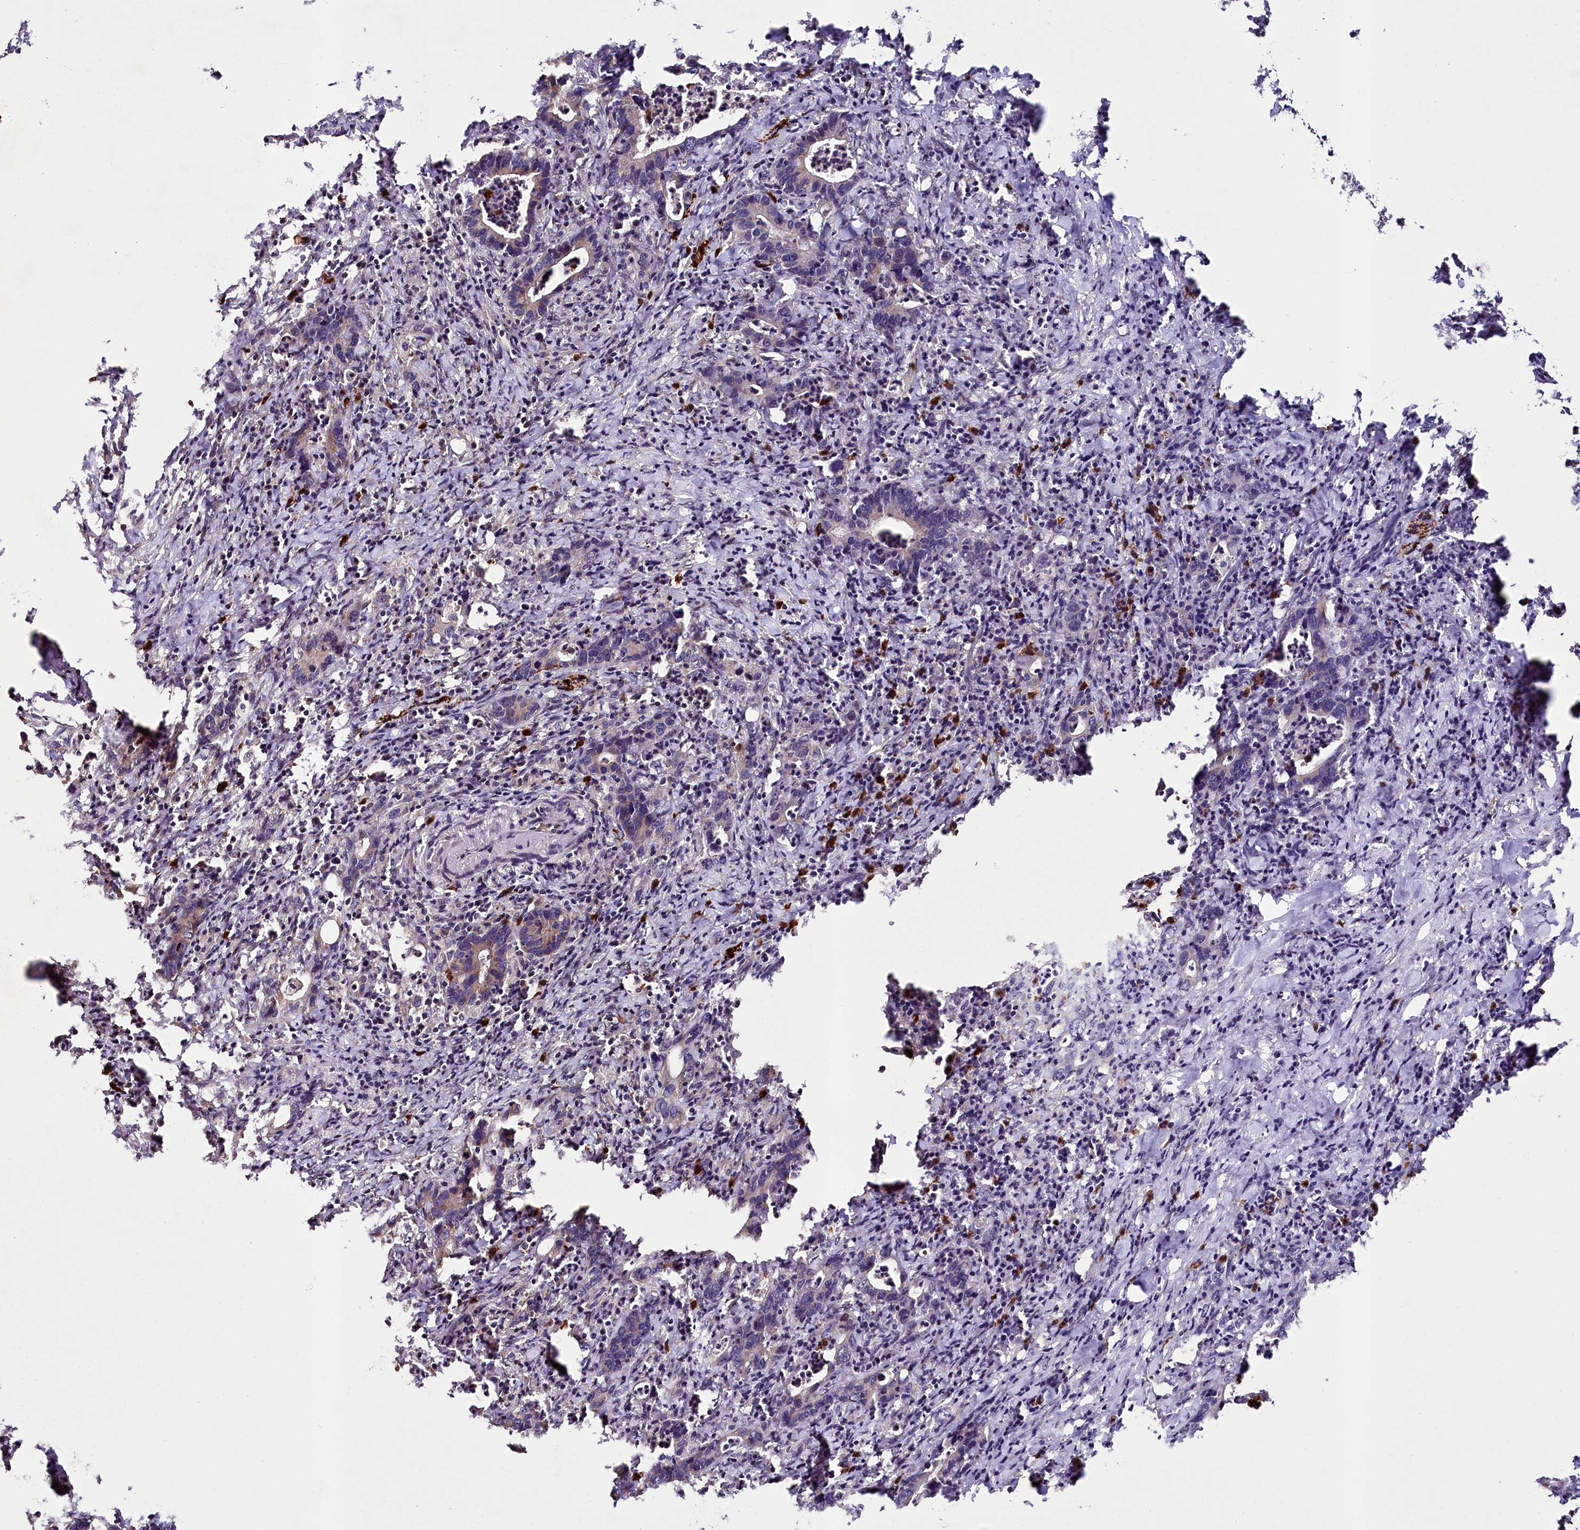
{"staining": {"intensity": "negative", "quantity": "none", "location": "none"}, "tissue": "colorectal cancer", "cell_type": "Tumor cells", "image_type": "cancer", "snomed": [{"axis": "morphology", "description": "Adenocarcinoma, NOS"}, {"axis": "topography", "description": "Colon"}], "caption": "An image of human colorectal adenocarcinoma is negative for staining in tumor cells.", "gene": "ZNF226", "patient": {"sex": "female", "age": 75}}